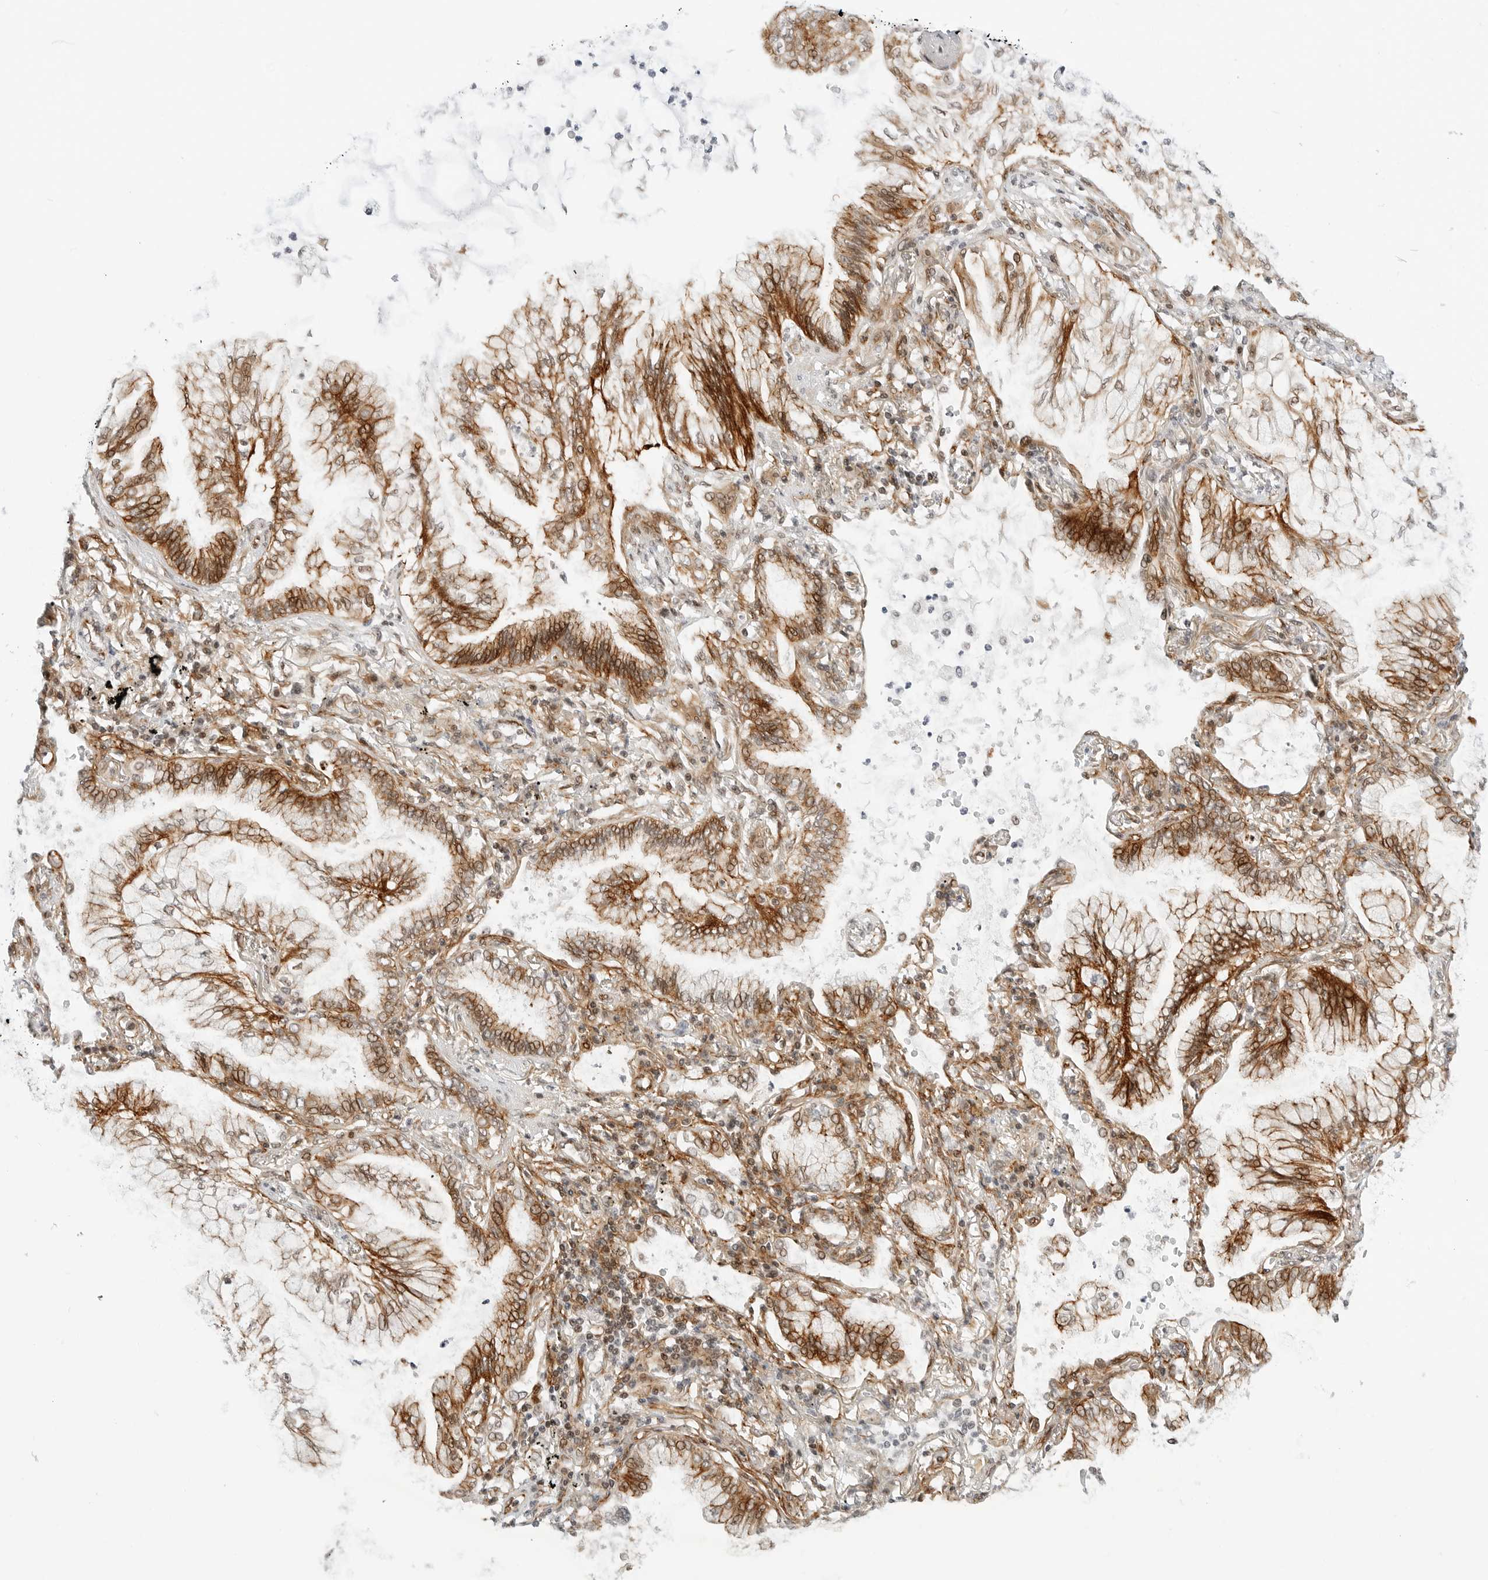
{"staining": {"intensity": "moderate", "quantity": ">75%", "location": "cytoplasmic/membranous,nuclear"}, "tissue": "lung cancer", "cell_type": "Tumor cells", "image_type": "cancer", "snomed": [{"axis": "morphology", "description": "Adenocarcinoma, NOS"}, {"axis": "topography", "description": "Lung"}], "caption": "Moderate cytoplasmic/membranous and nuclear staining for a protein is appreciated in about >75% of tumor cells of lung adenocarcinoma using IHC.", "gene": "ZNF613", "patient": {"sex": "female", "age": 70}}